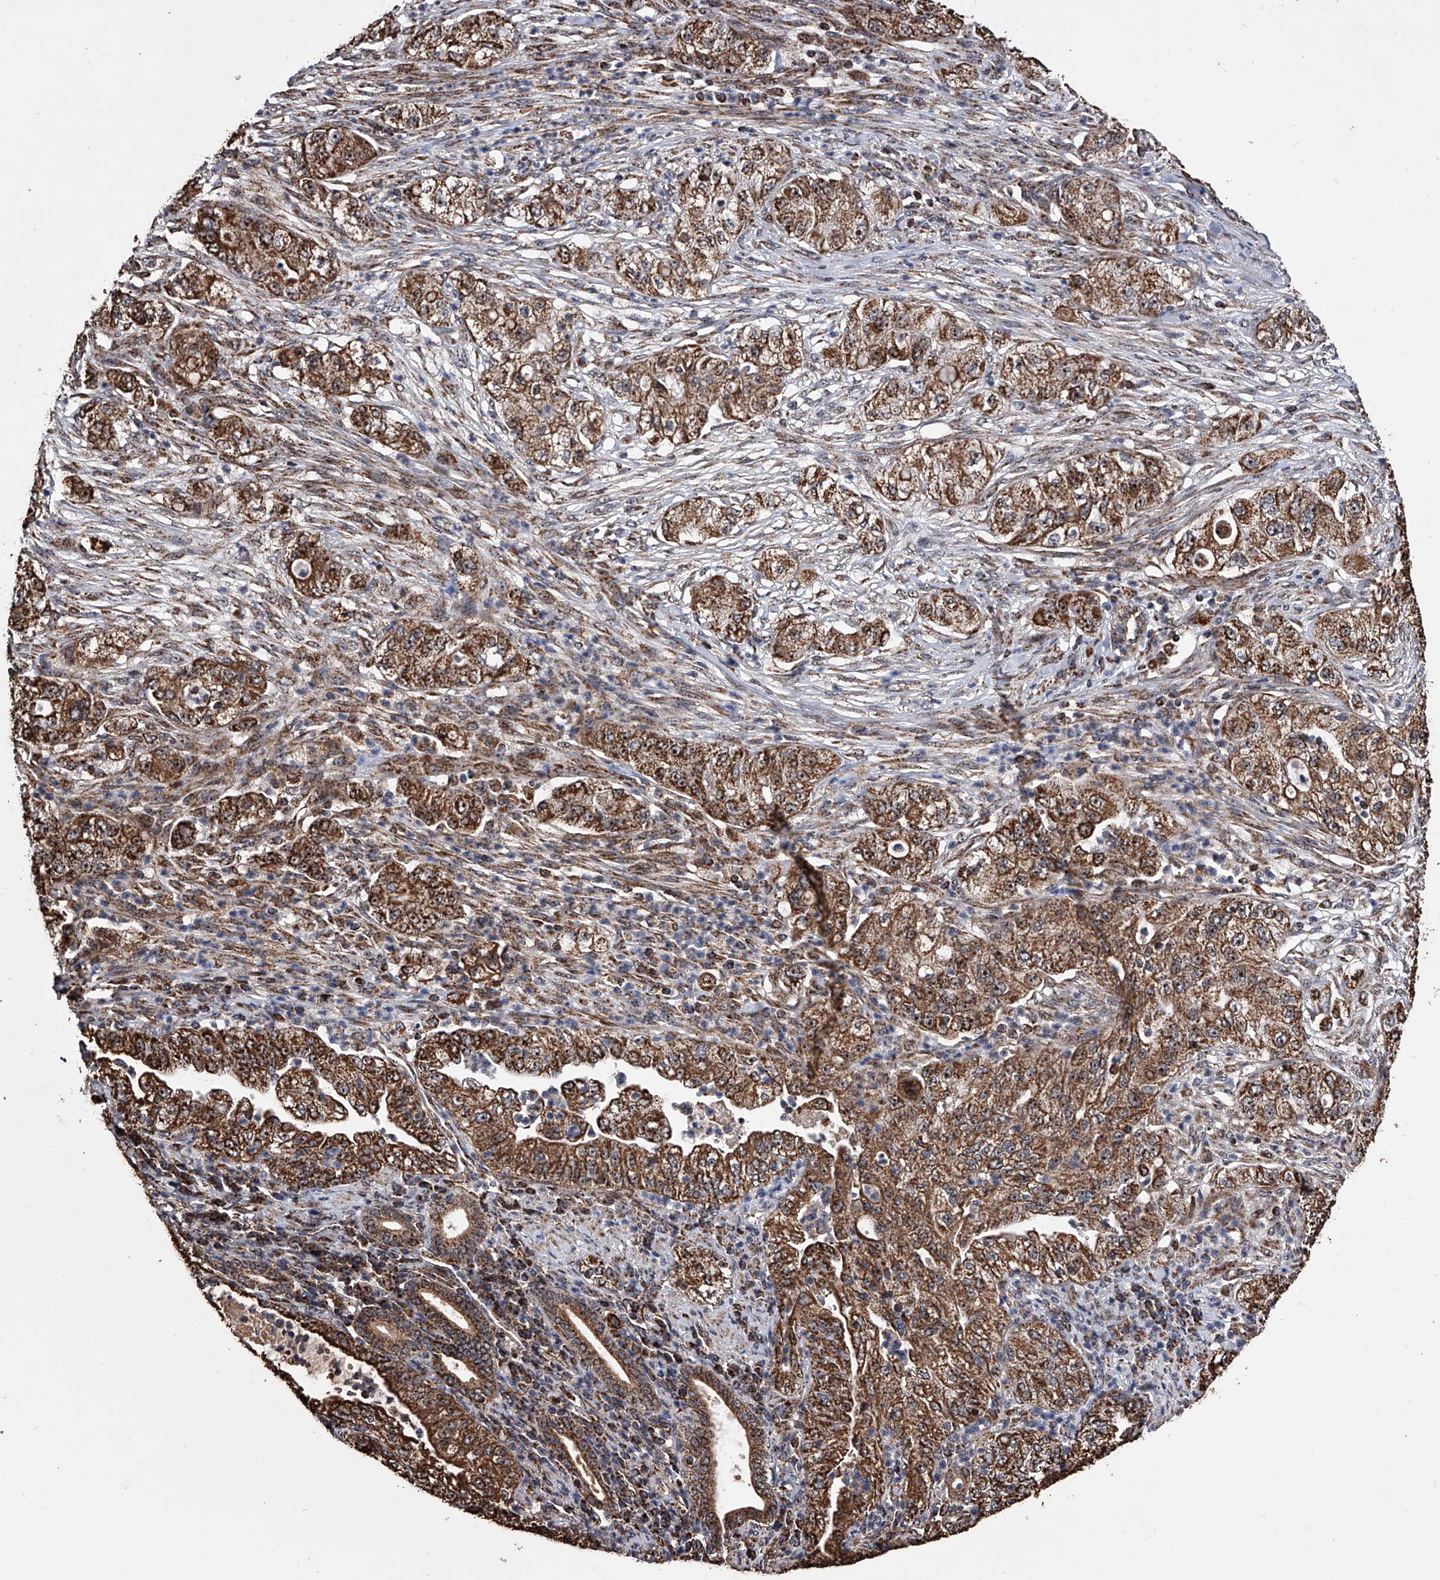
{"staining": {"intensity": "strong", "quantity": ">75%", "location": "cytoplasmic/membranous,nuclear"}, "tissue": "pancreatic cancer", "cell_type": "Tumor cells", "image_type": "cancer", "snomed": [{"axis": "morphology", "description": "Adenocarcinoma, NOS"}, {"axis": "topography", "description": "Pancreas"}], "caption": "Strong cytoplasmic/membranous and nuclear expression is identified in approximately >75% of tumor cells in pancreatic cancer (adenocarcinoma). The staining was performed using DAB (3,3'-diaminobenzidine), with brown indicating positive protein expression. Nuclei are stained blue with hematoxylin.", "gene": "SMPDL3A", "patient": {"sex": "female", "age": 78}}